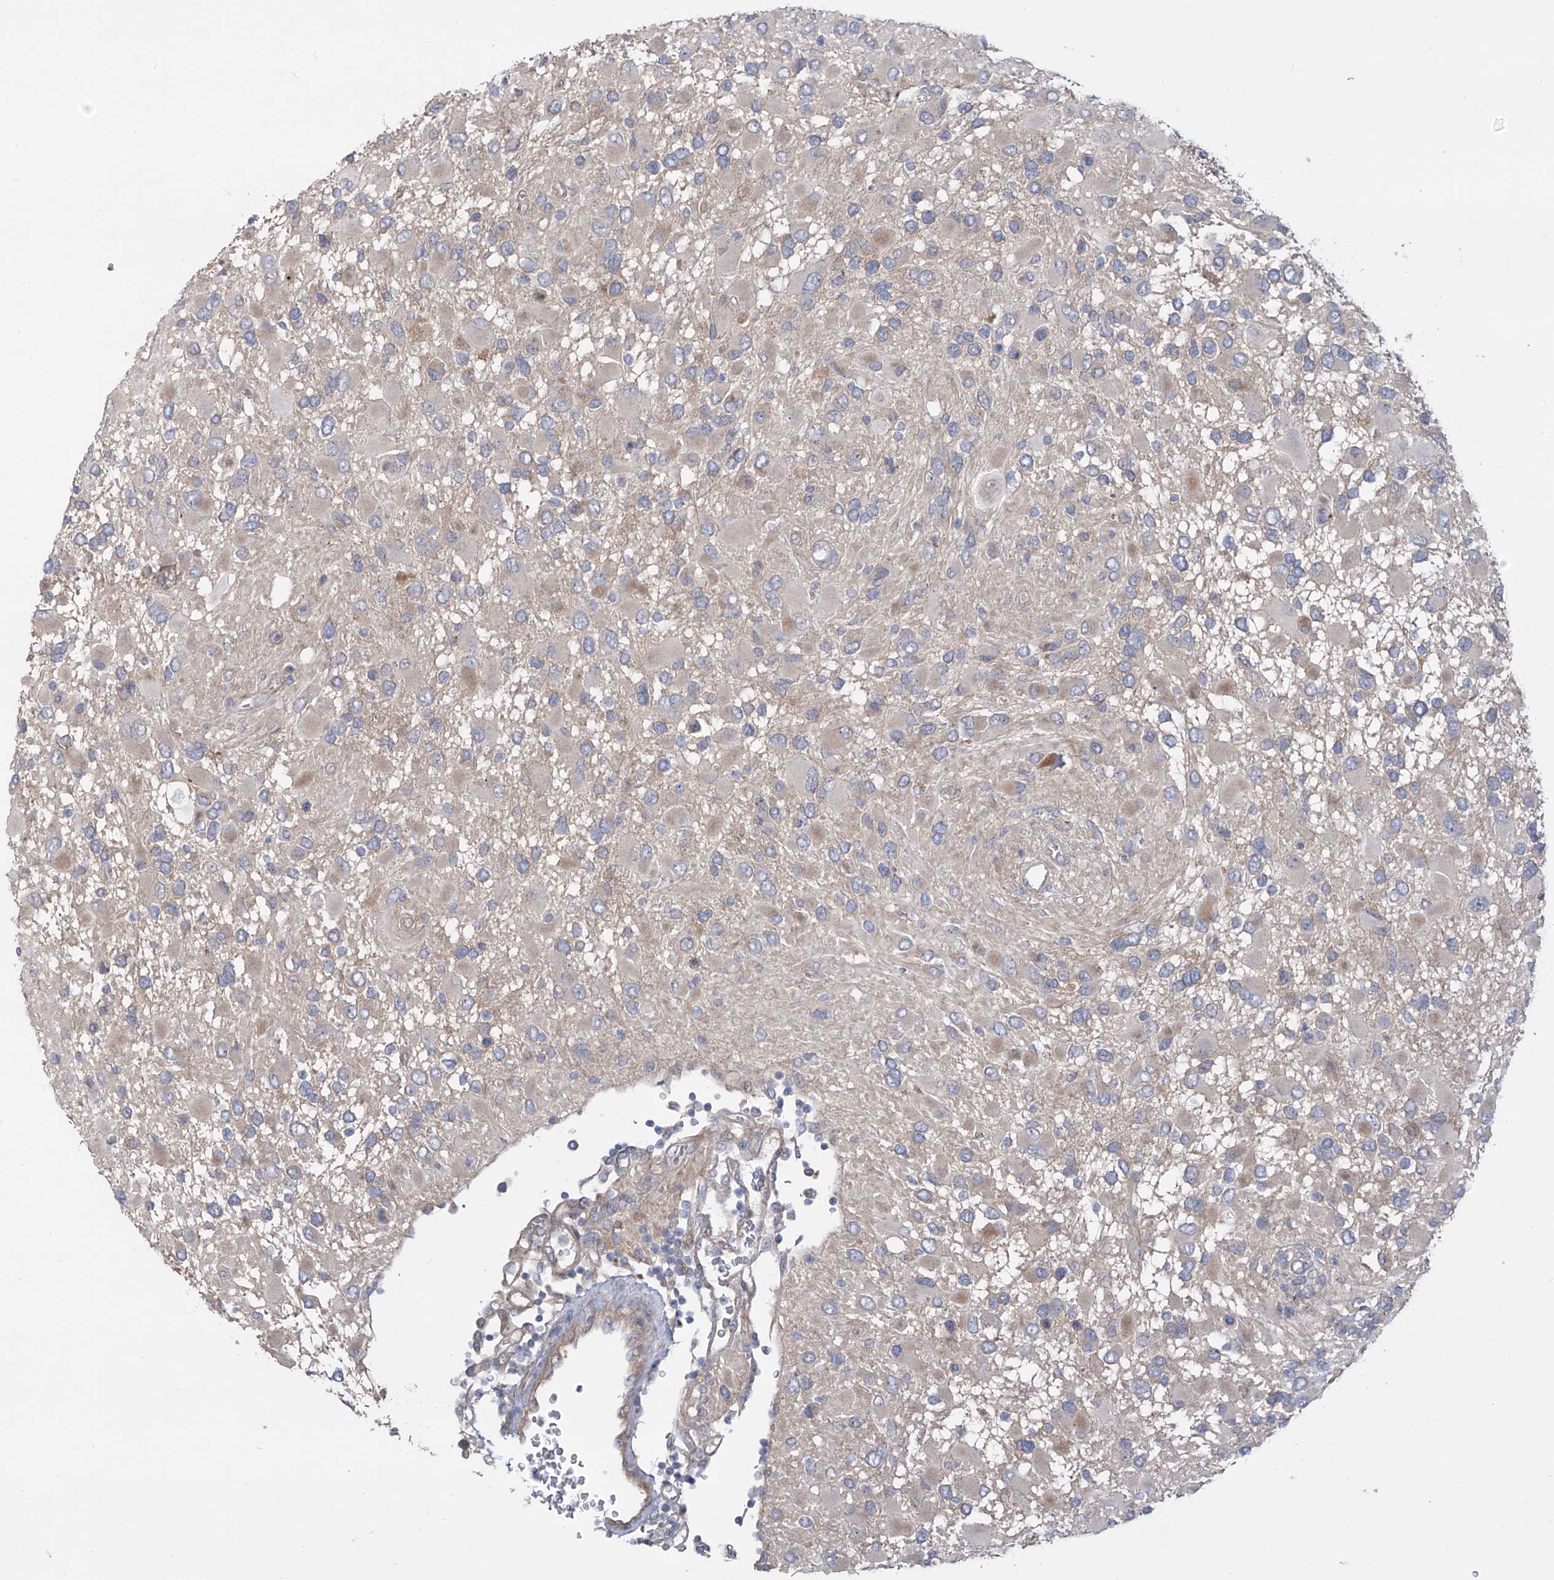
{"staining": {"intensity": "negative", "quantity": "none", "location": "none"}, "tissue": "glioma", "cell_type": "Tumor cells", "image_type": "cancer", "snomed": [{"axis": "morphology", "description": "Glioma, malignant, High grade"}, {"axis": "topography", "description": "Brain"}], "caption": "A histopathology image of human malignant glioma (high-grade) is negative for staining in tumor cells.", "gene": "LRRC1", "patient": {"sex": "male", "age": 53}}